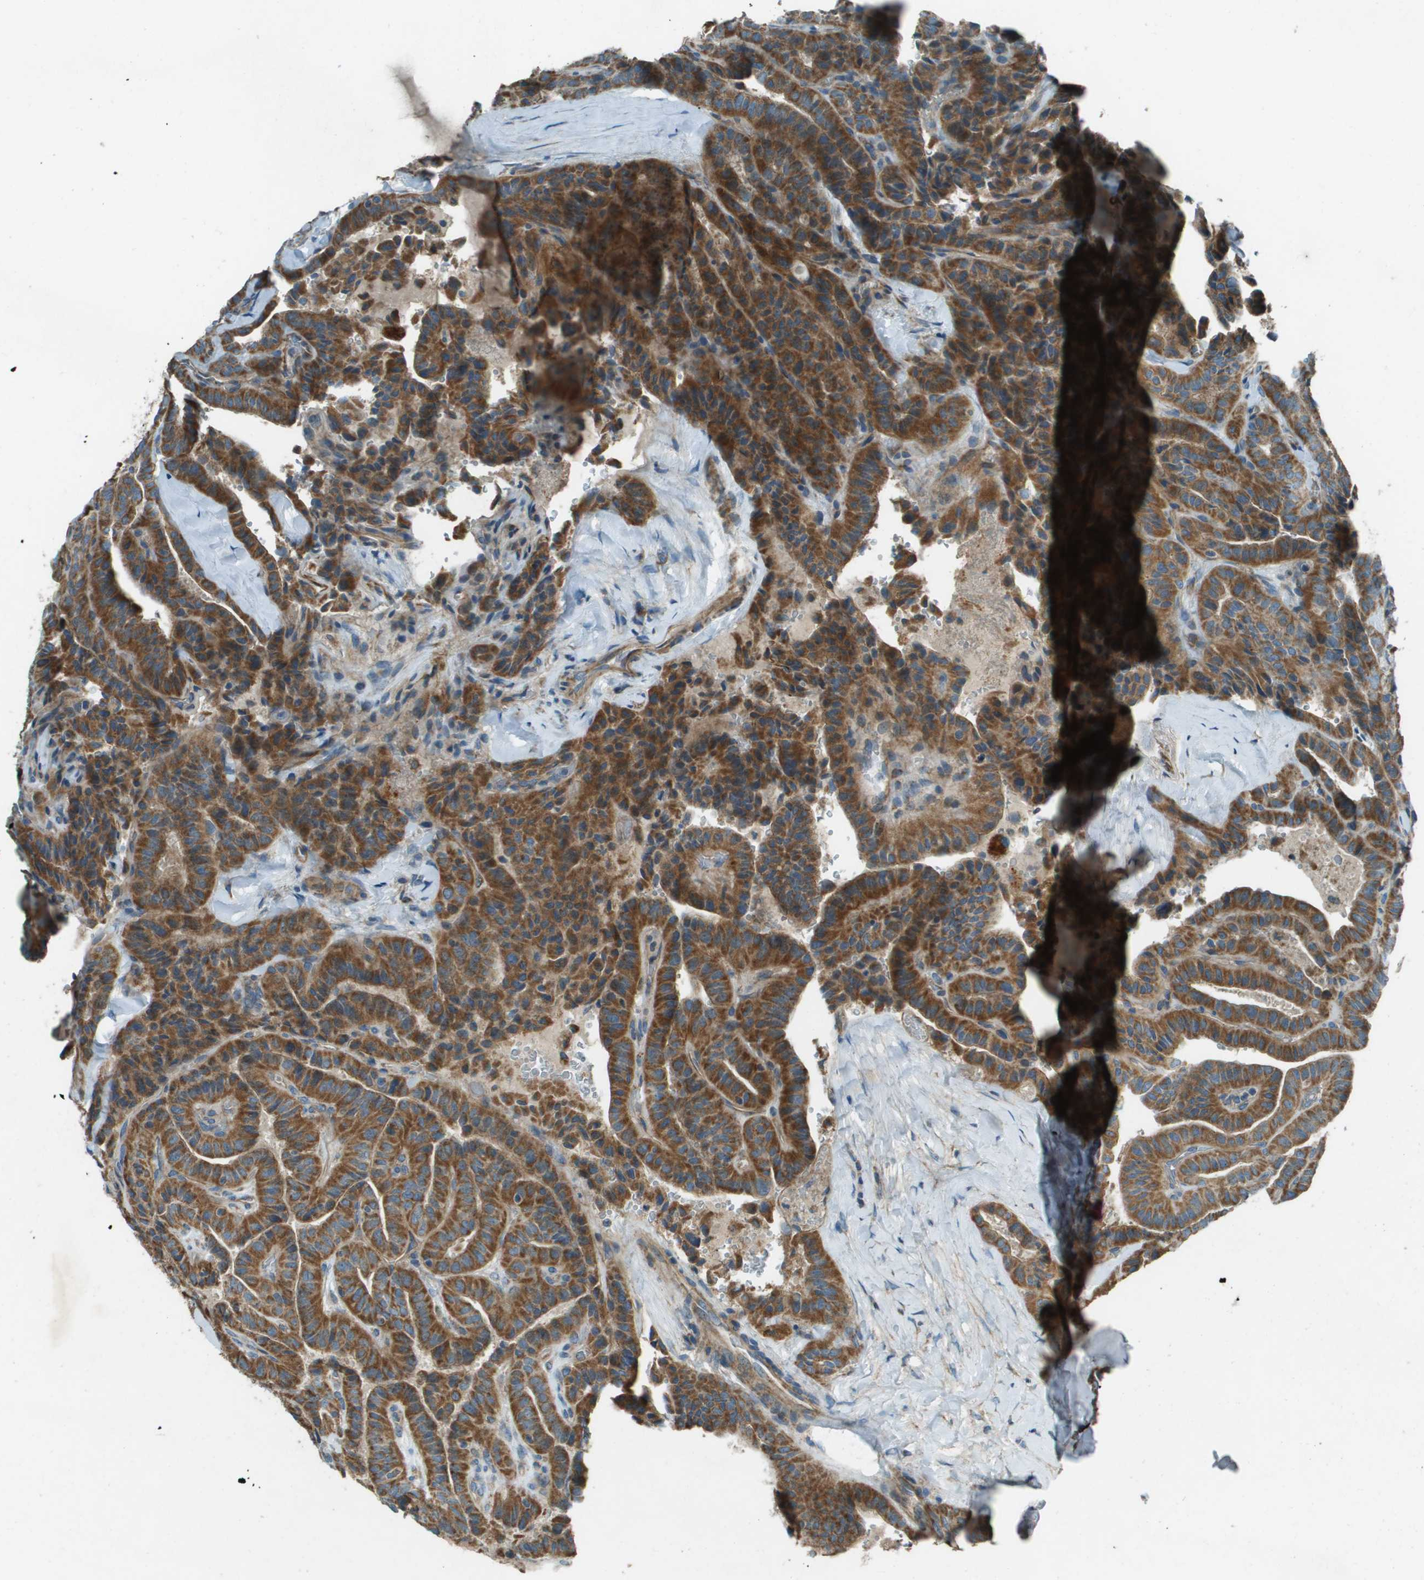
{"staining": {"intensity": "strong", "quantity": ">75%", "location": "cytoplasmic/membranous"}, "tissue": "thyroid cancer", "cell_type": "Tumor cells", "image_type": "cancer", "snomed": [{"axis": "morphology", "description": "Papillary adenocarcinoma, NOS"}, {"axis": "topography", "description": "Thyroid gland"}], "caption": "Approximately >75% of tumor cells in papillary adenocarcinoma (thyroid) display strong cytoplasmic/membranous protein positivity as visualized by brown immunohistochemical staining.", "gene": "MIGA1", "patient": {"sex": "male", "age": 77}}